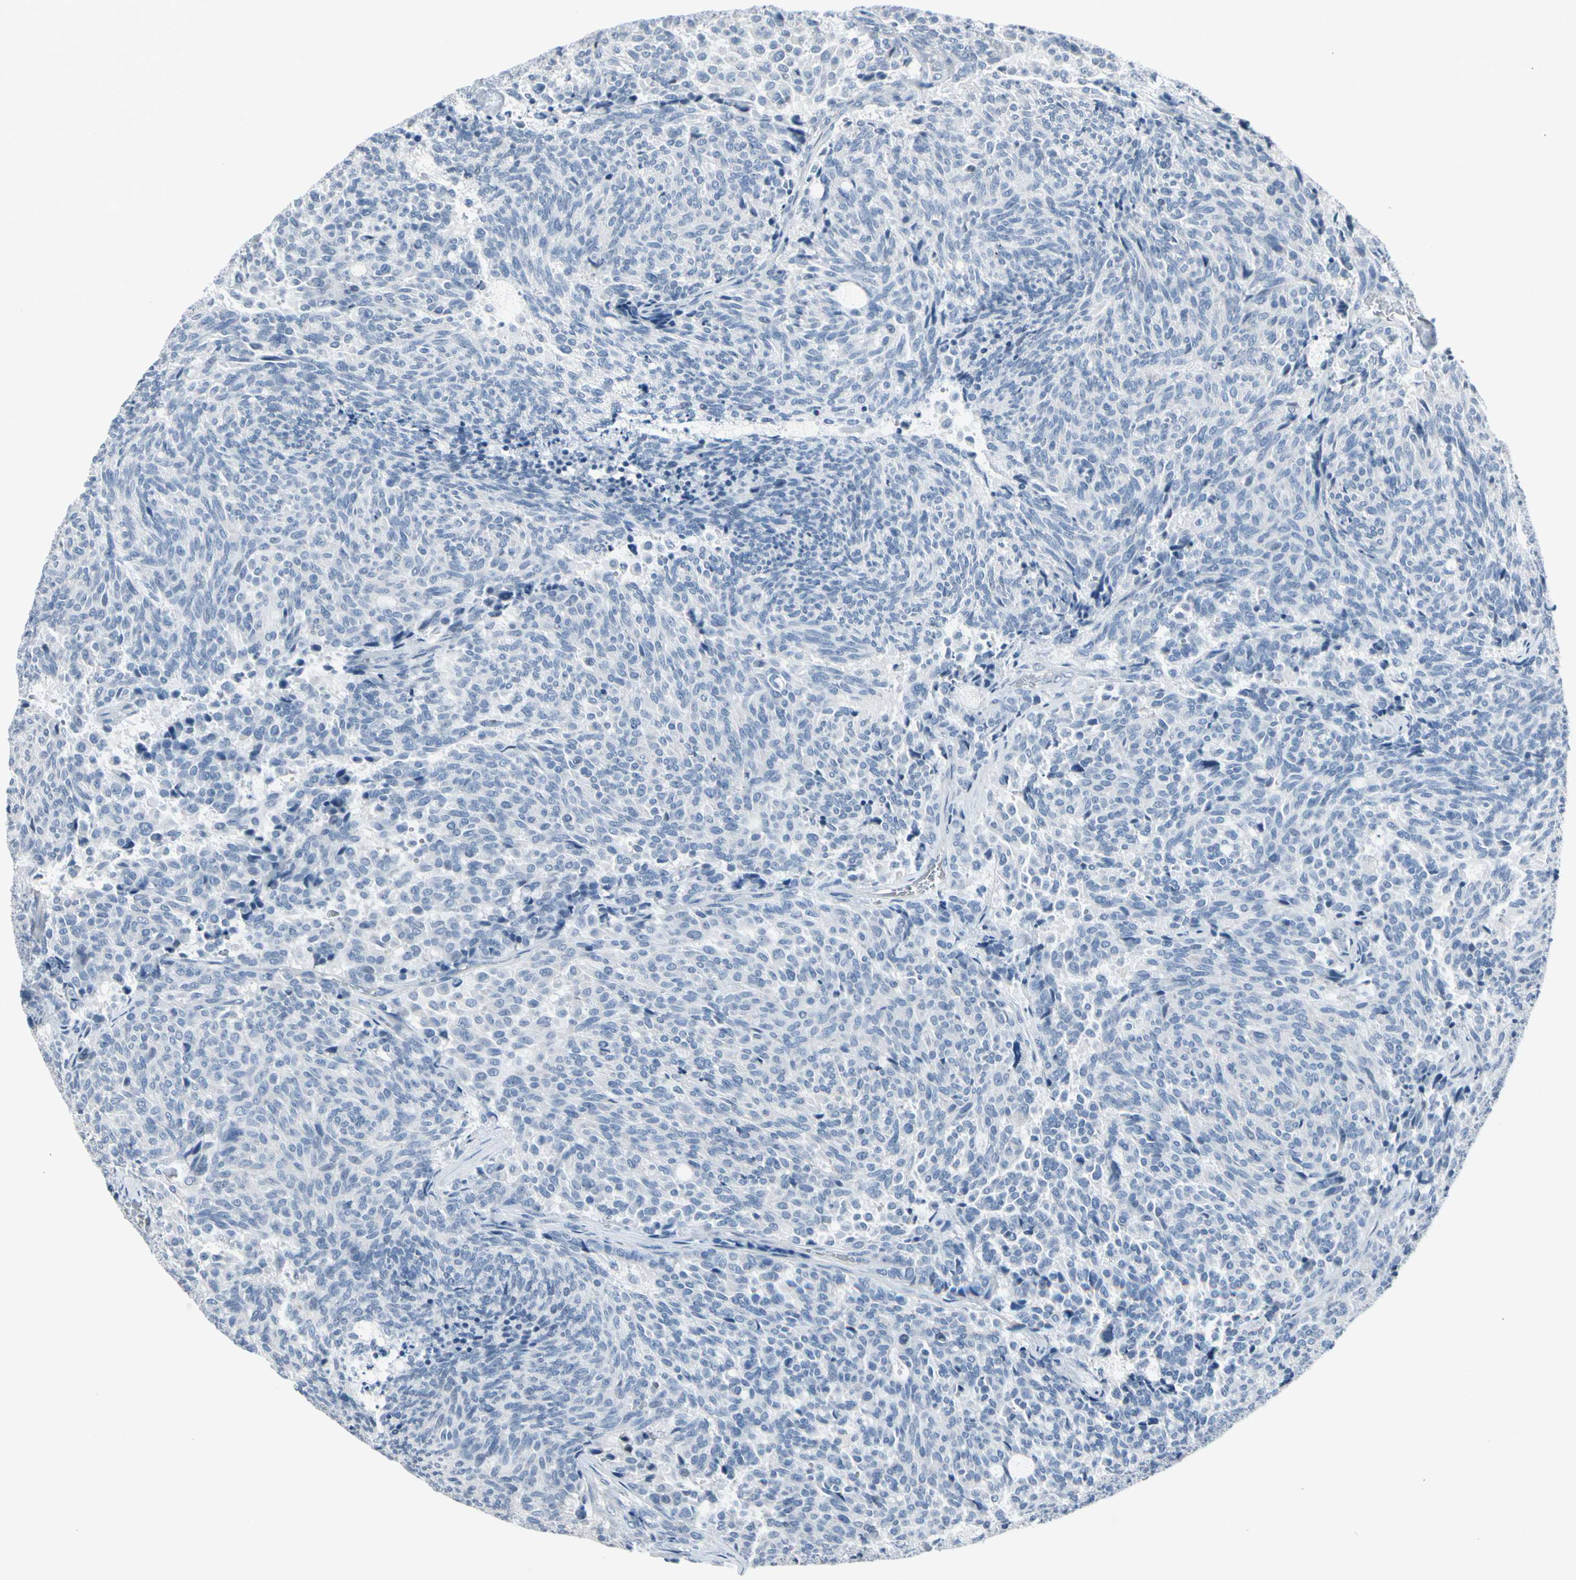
{"staining": {"intensity": "negative", "quantity": "none", "location": "none"}, "tissue": "carcinoid", "cell_type": "Tumor cells", "image_type": "cancer", "snomed": [{"axis": "morphology", "description": "Carcinoid, malignant, NOS"}, {"axis": "topography", "description": "Pancreas"}], "caption": "Tumor cells are negative for brown protein staining in malignant carcinoid. (DAB immunohistochemistry (IHC) visualized using brightfield microscopy, high magnification).", "gene": "SV2A", "patient": {"sex": "female", "age": 54}}